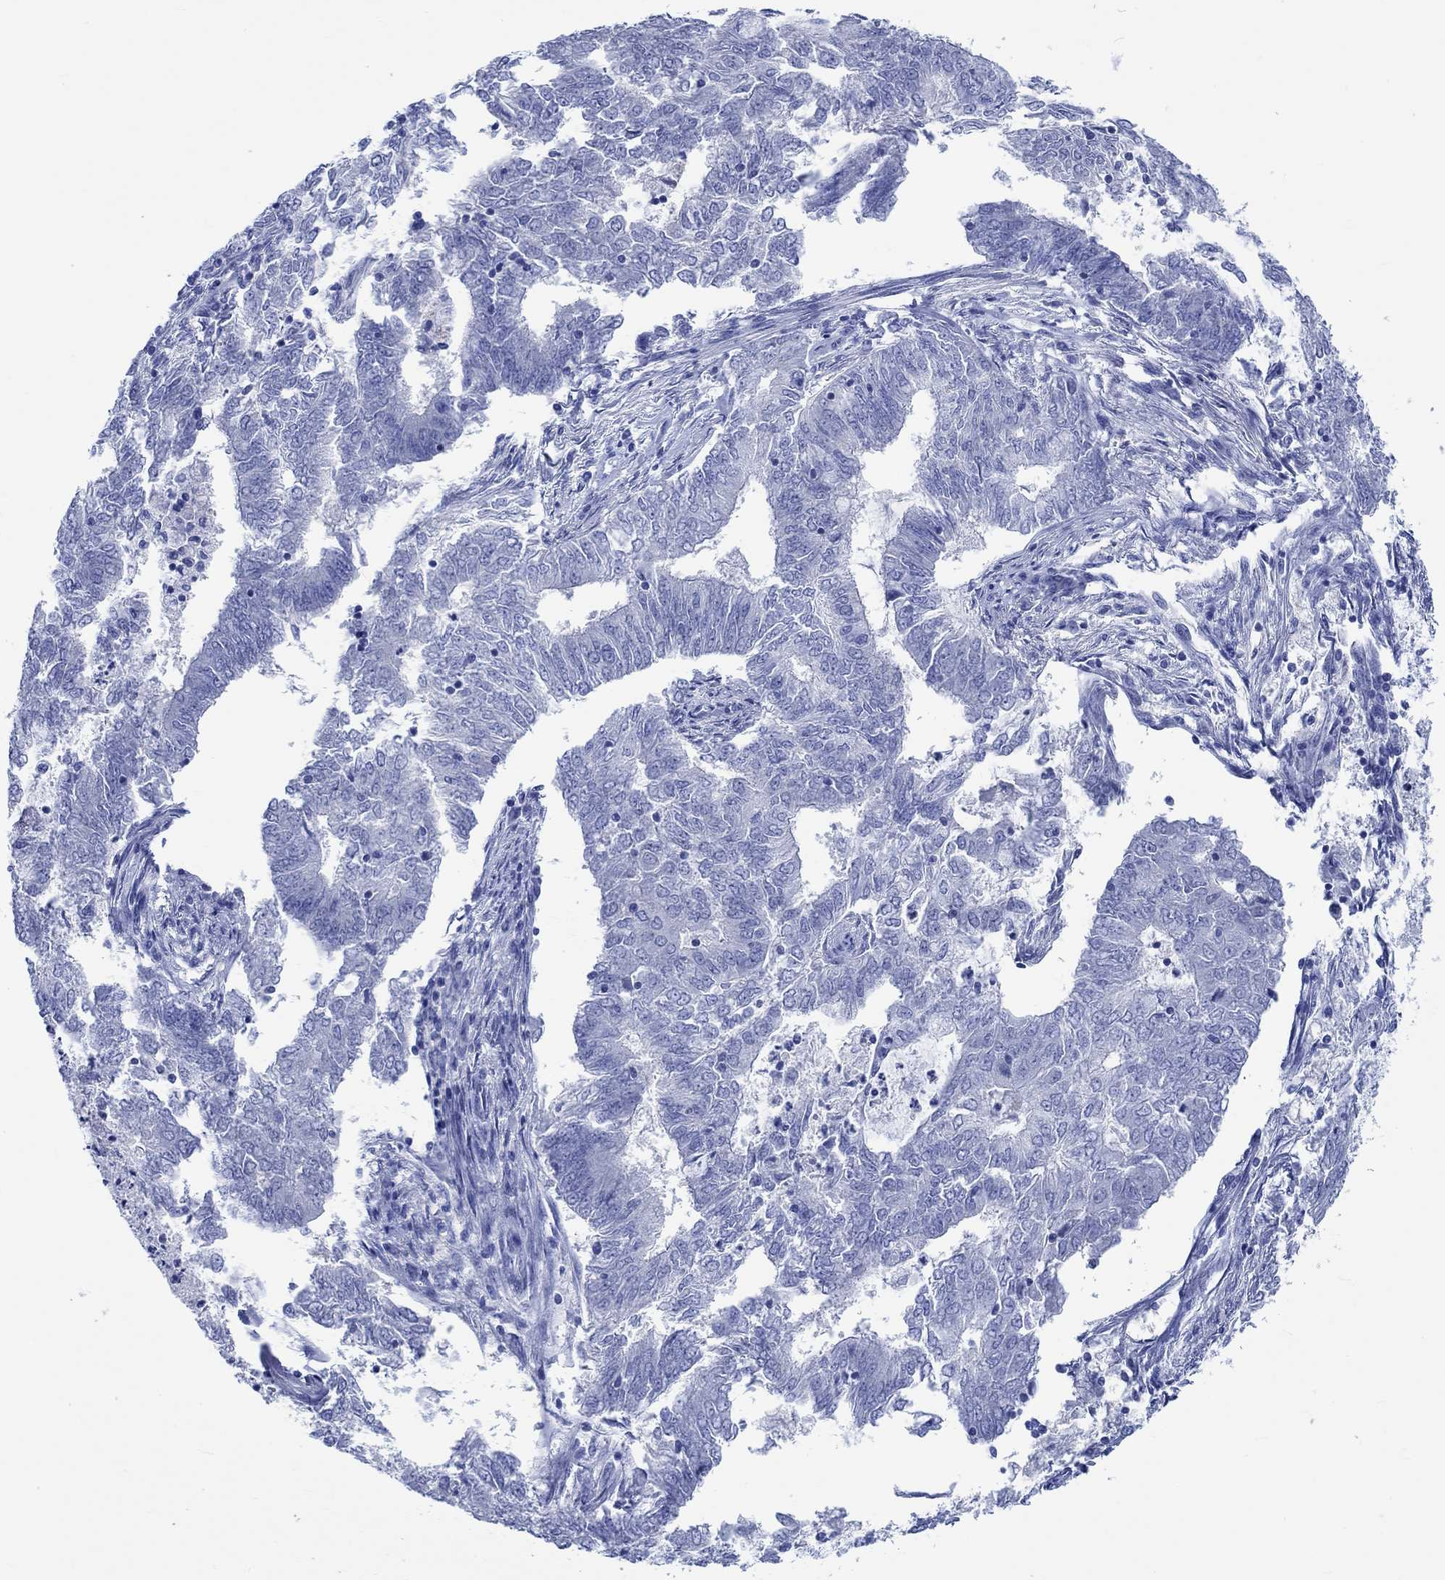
{"staining": {"intensity": "negative", "quantity": "none", "location": "none"}, "tissue": "endometrial cancer", "cell_type": "Tumor cells", "image_type": "cancer", "snomed": [{"axis": "morphology", "description": "Adenocarcinoma, NOS"}, {"axis": "topography", "description": "Endometrium"}], "caption": "Tumor cells show no significant positivity in endometrial cancer. The staining was performed using DAB (3,3'-diaminobenzidine) to visualize the protein expression in brown, while the nuclei were stained in blue with hematoxylin (Magnification: 20x).", "gene": "PTPRN2", "patient": {"sex": "female", "age": 62}}